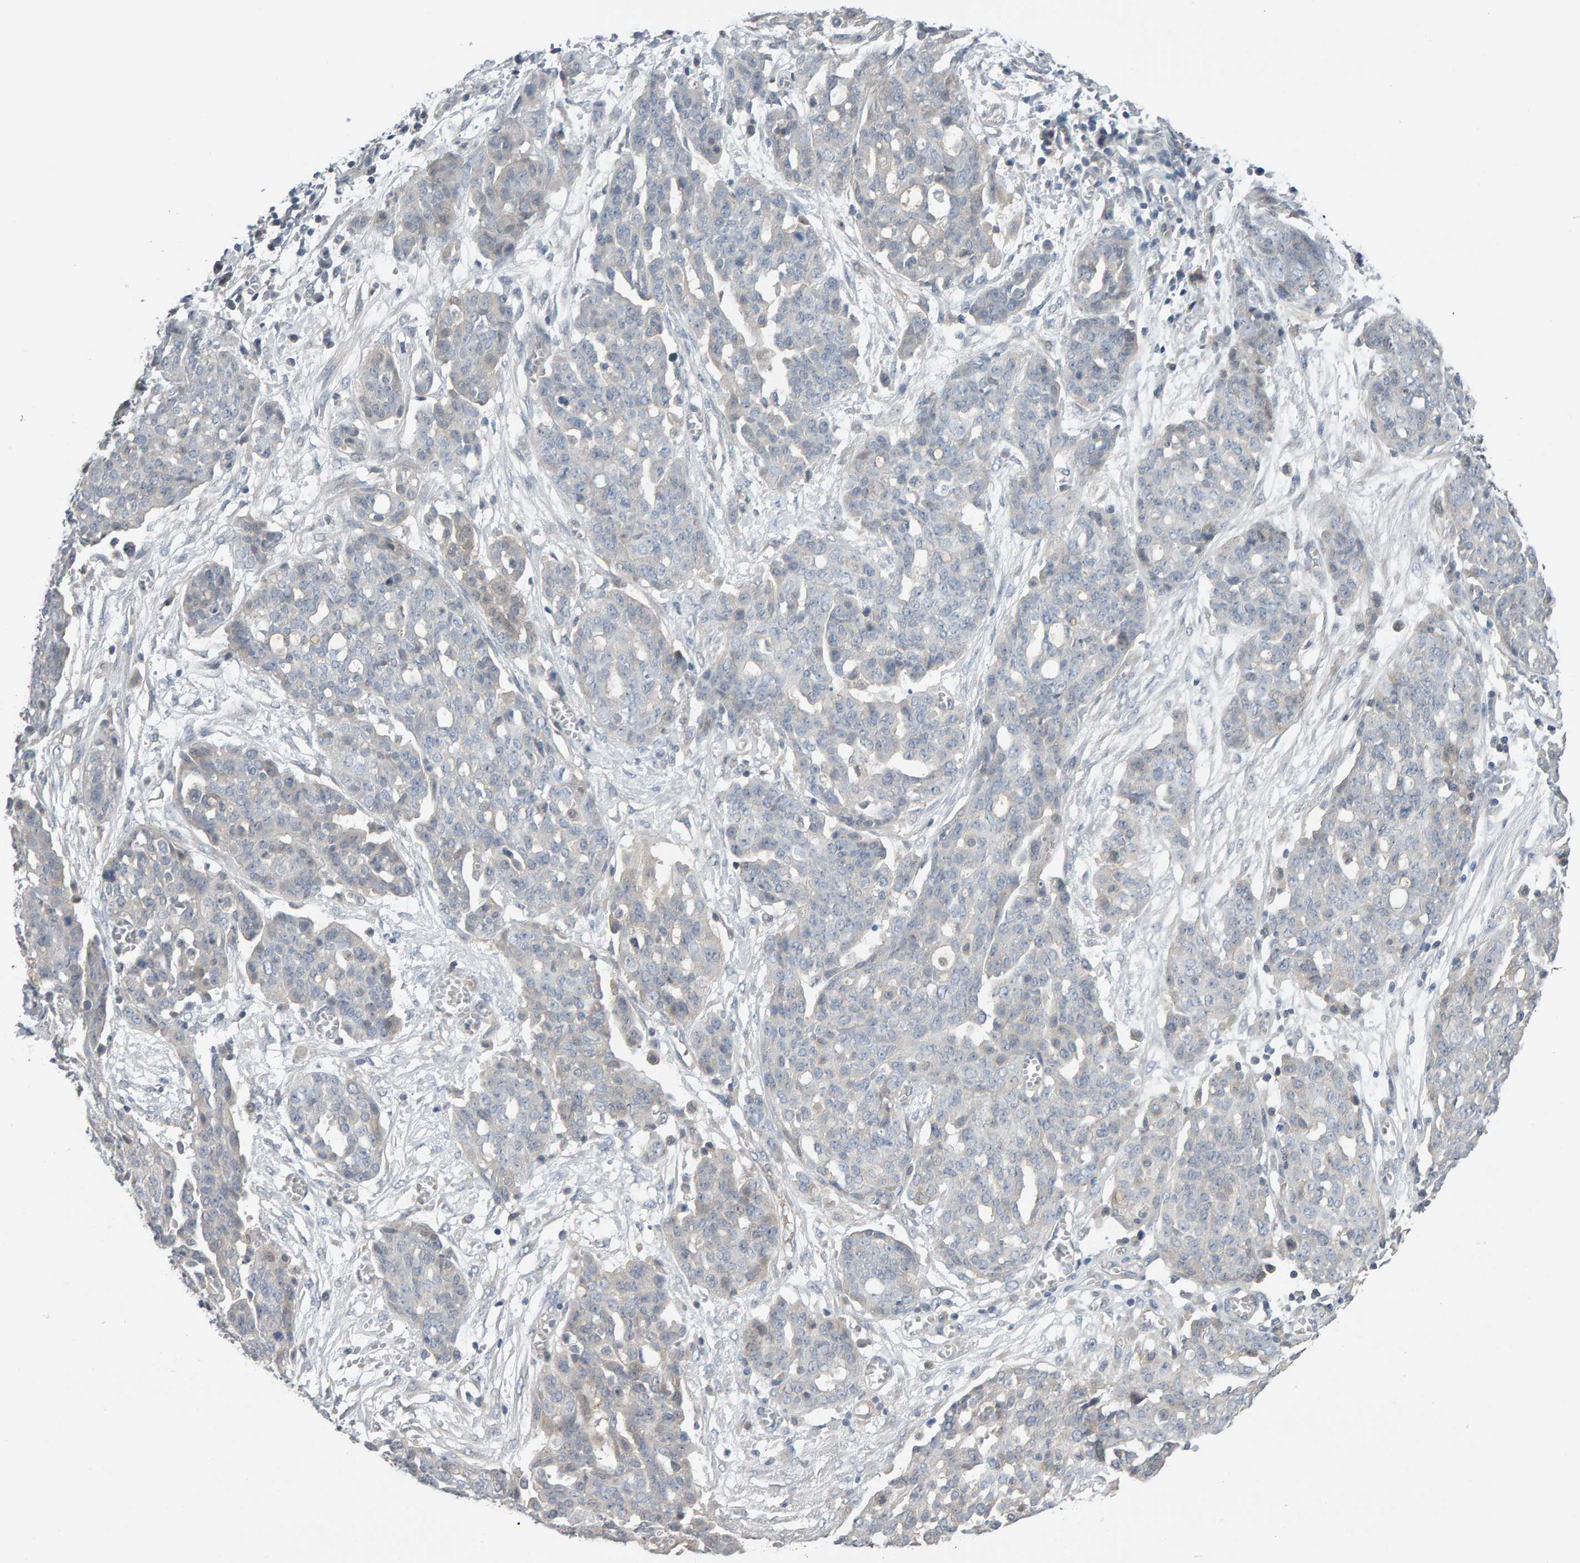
{"staining": {"intensity": "negative", "quantity": "none", "location": "none"}, "tissue": "ovarian cancer", "cell_type": "Tumor cells", "image_type": "cancer", "snomed": [{"axis": "morphology", "description": "Cystadenocarcinoma, serous, NOS"}, {"axis": "topography", "description": "Soft tissue"}, {"axis": "topography", "description": "Ovary"}], "caption": "Image shows no significant protein positivity in tumor cells of serous cystadenocarcinoma (ovarian).", "gene": "GFUS", "patient": {"sex": "female", "age": 57}}